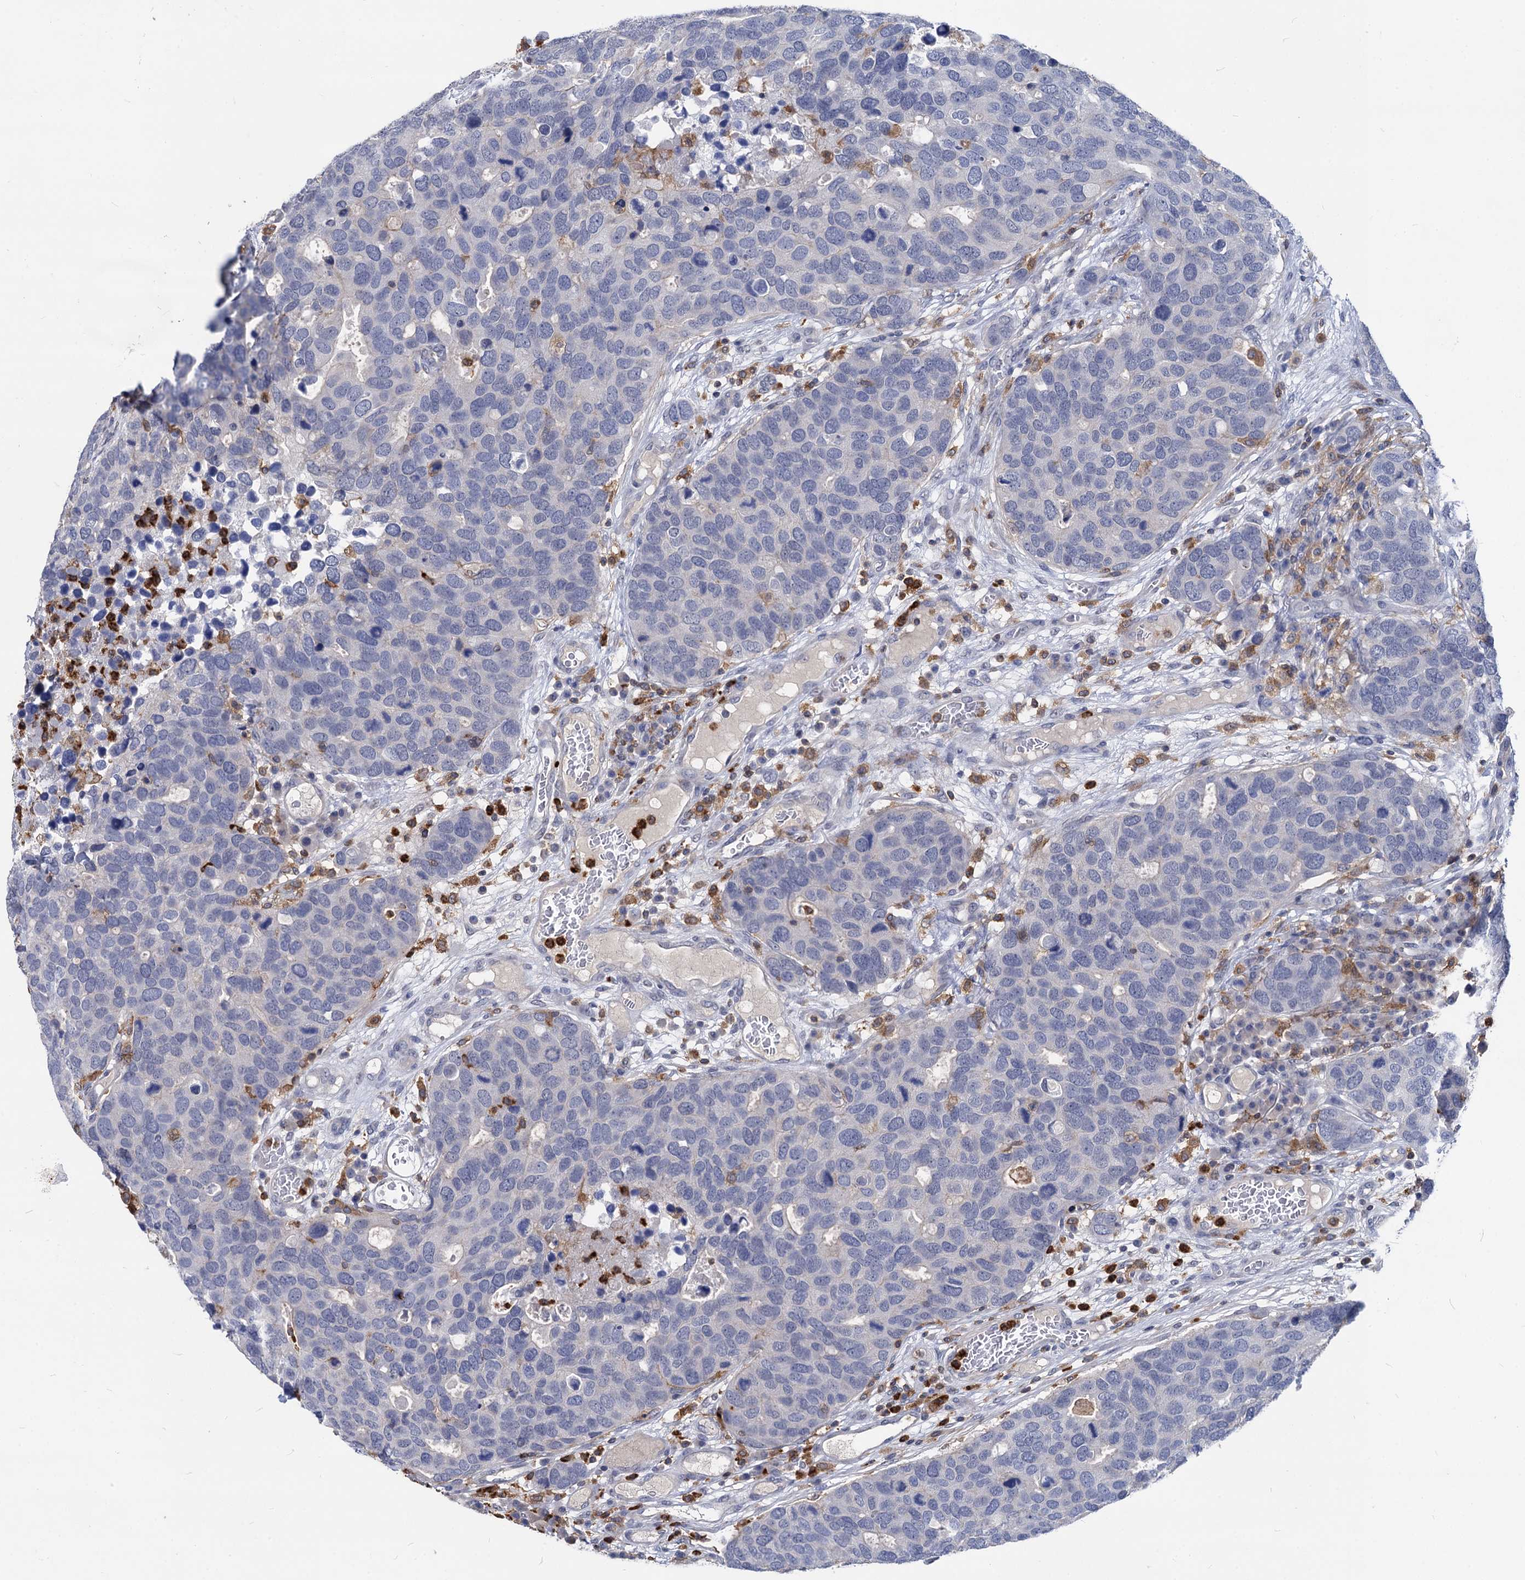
{"staining": {"intensity": "negative", "quantity": "none", "location": "none"}, "tissue": "breast cancer", "cell_type": "Tumor cells", "image_type": "cancer", "snomed": [{"axis": "morphology", "description": "Duct carcinoma"}, {"axis": "topography", "description": "Breast"}], "caption": "Immunohistochemical staining of breast cancer exhibits no significant positivity in tumor cells. (Stains: DAB (3,3'-diaminobenzidine) immunohistochemistry (IHC) with hematoxylin counter stain, Microscopy: brightfield microscopy at high magnification).", "gene": "RHOG", "patient": {"sex": "female", "age": 83}}